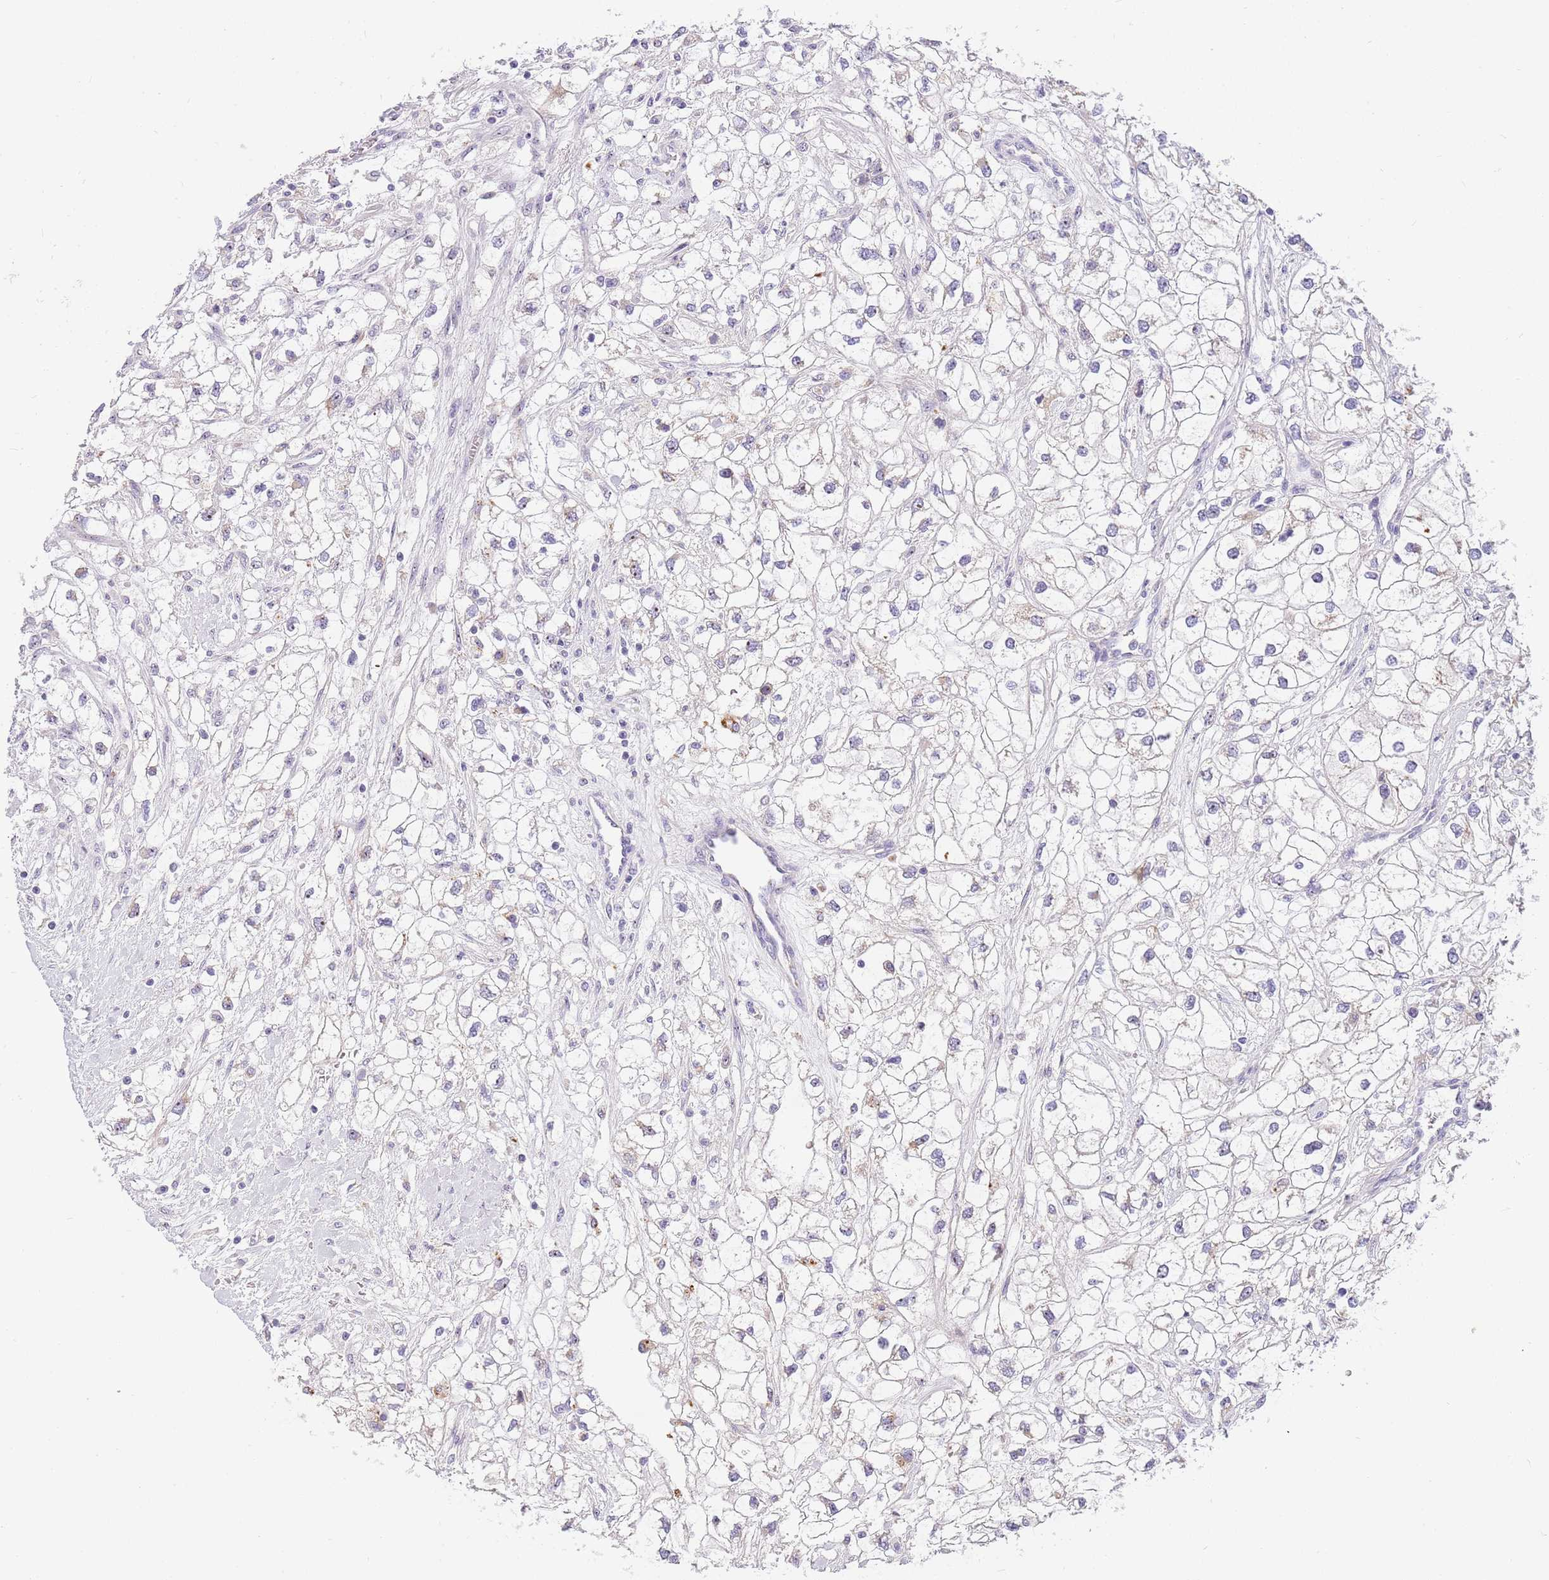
{"staining": {"intensity": "negative", "quantity": "none", "location": "none"}, "tissue": "renal cancer", "cell_type": "Tumor cells", "image_type": "cancer", "snomed": [{"axis": "morphology", "description": "Adenocarcinoma, NOS"}, {"axis": "topography", "description": "Kidney"}], "caption": "This is an IHC photomicrograph of human renal cancer (adenocarcinoma). There is no staining in tumor cells.", "gene": "DNAJA3", "patient": {"sex": "male", "age": 59}}